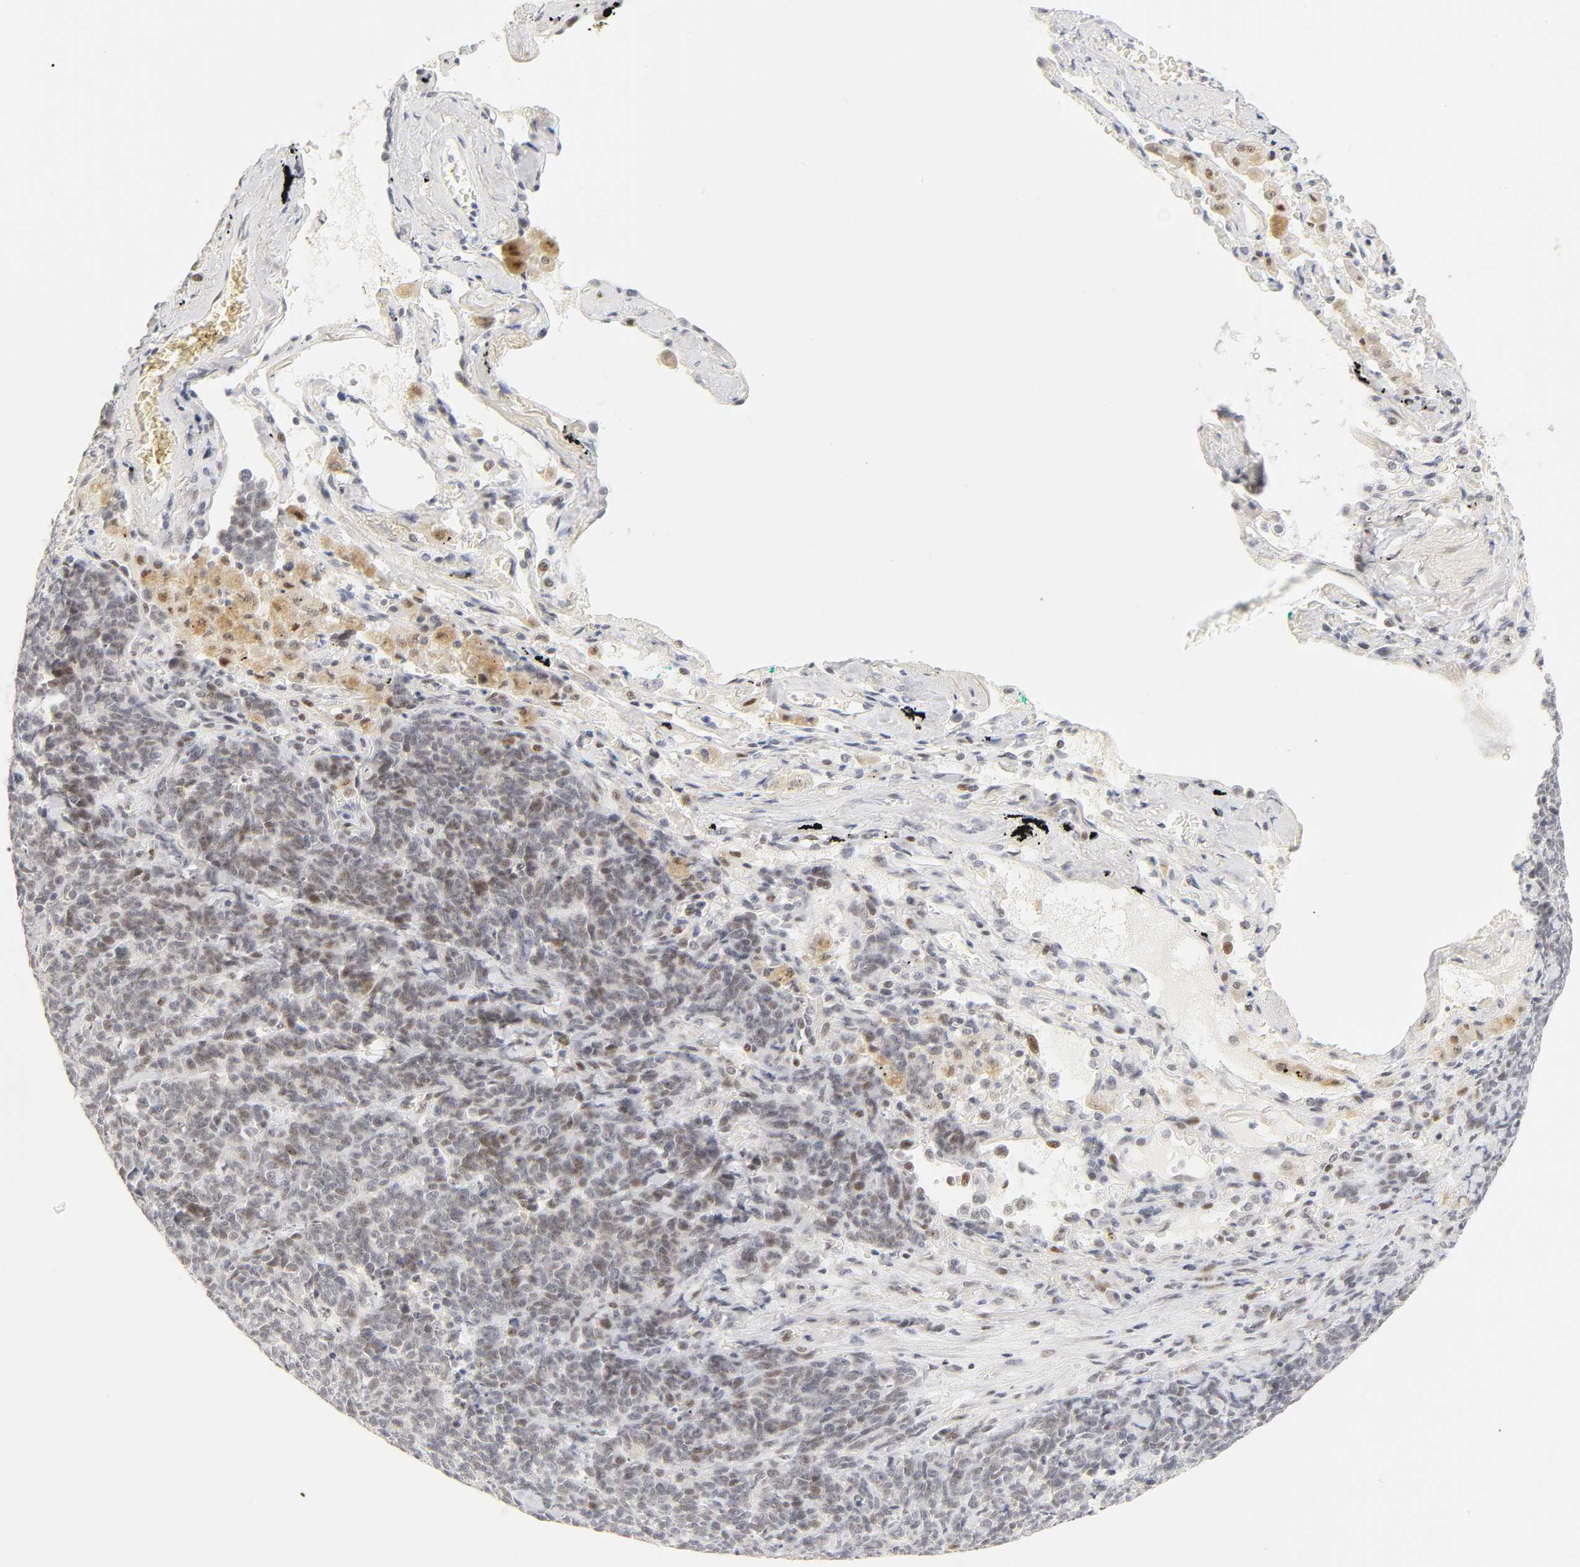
{"staining": {"intensity": "weak", "quantity": "25%-75%", "location": "nuclear"}, "tissue": "lung cancer", "cell_type": "Tumor cells", "image_type": "cancer", "snomed": [{"axis": "morphology", "description": "Neoplasm, malignant, NOS"}, {"axis": "topography", "description": "Lung"}], "caption": "Protein staining by immunohistochemistry (IHC) shows weak nuclear positivity in about 25%-75% of tumor cells in lung cancer (neoplasm (malignant)).", "gene": "MNAT1", "patient": {"sex": "female", "age": 58}}